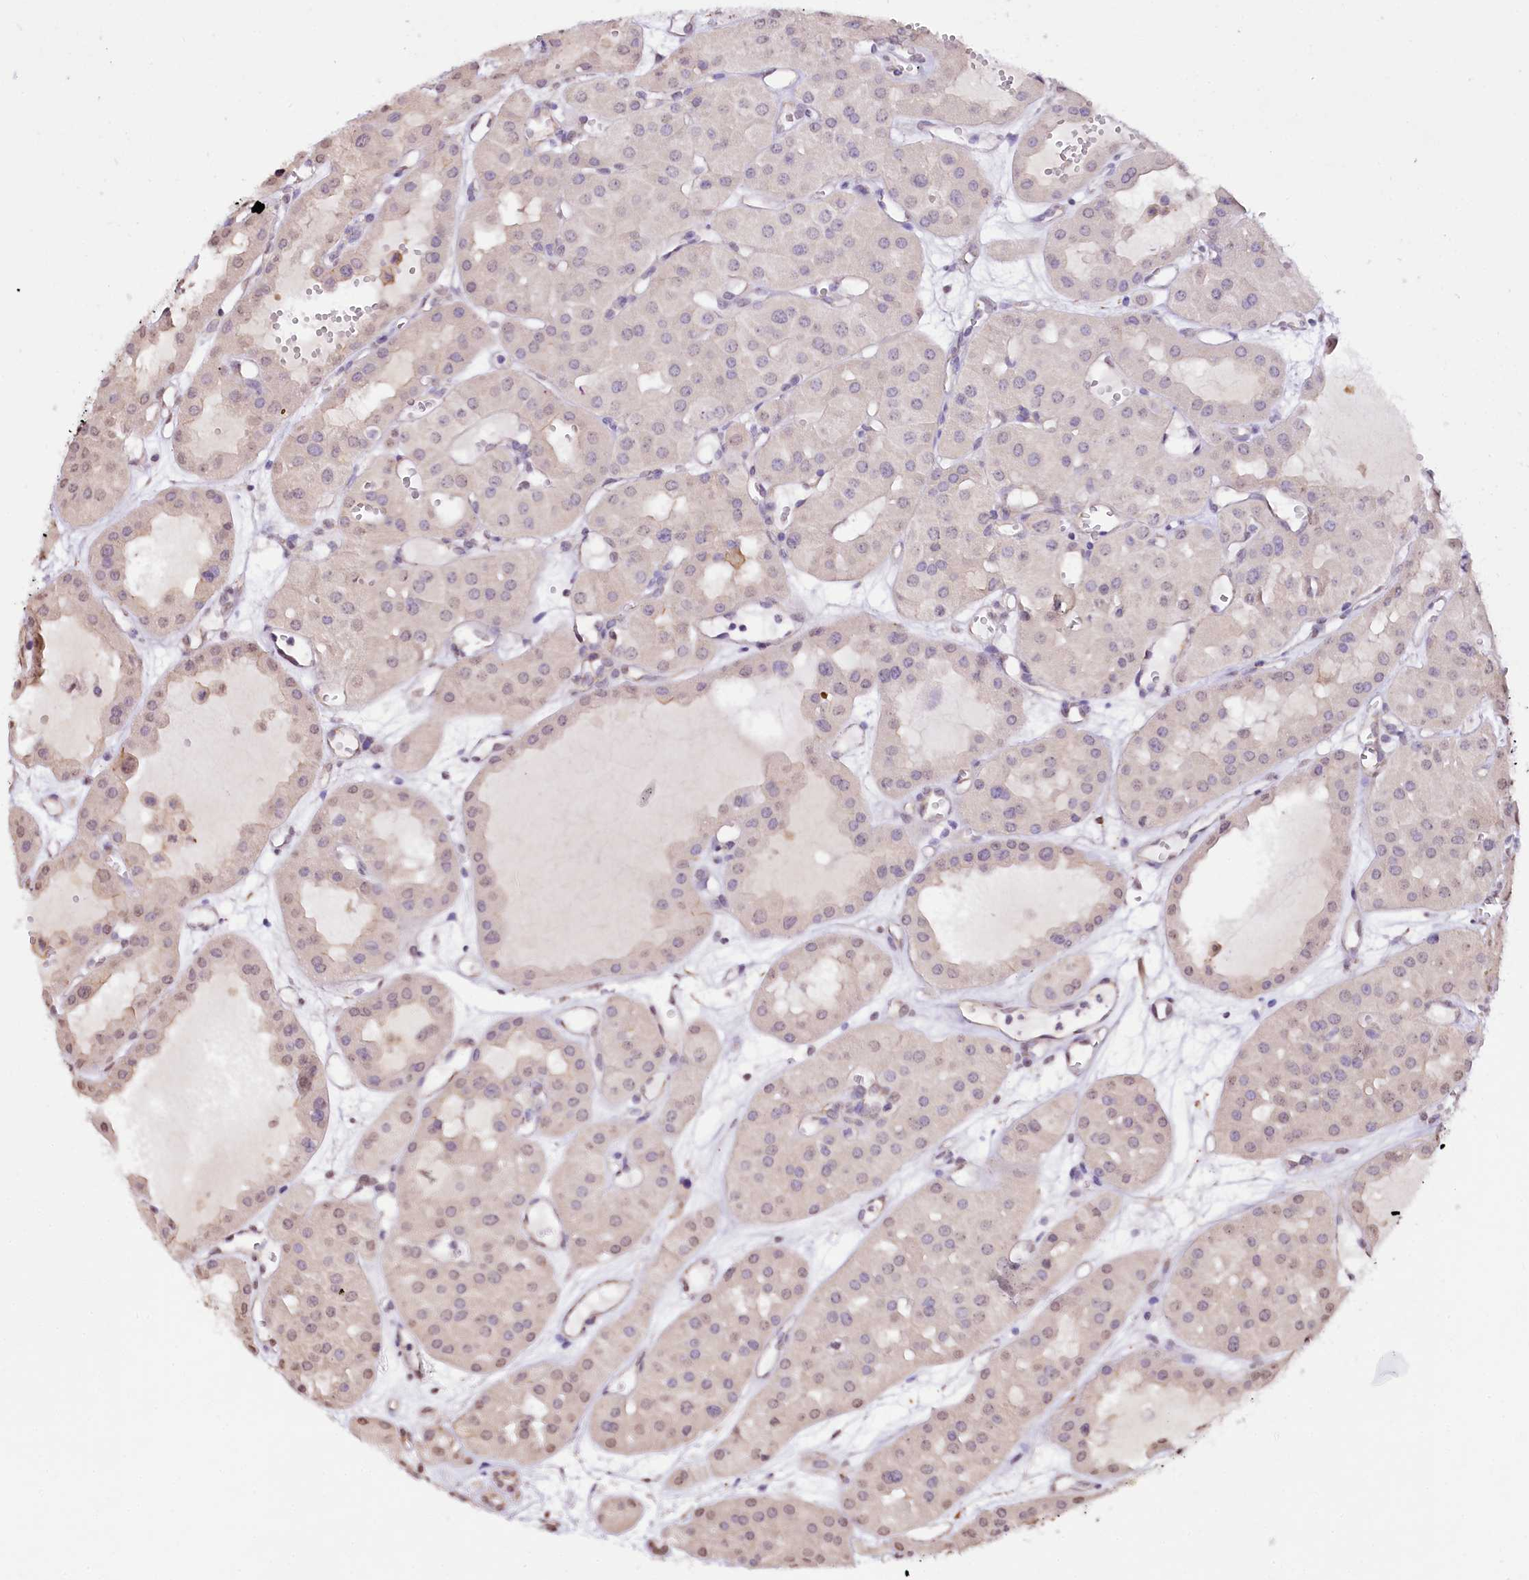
{"staining": {"intensity": "weak", "quantity": "<25%", "location": "nuclear"}, "tissue": "renal cancer", "cell_type": "Tumor cells", "image_type": "cancer", "snomed": [{"axis": "morphology", "description": "Carcinoma, NOS"}, {"axis": "topography", "description": "Kidney"}], "caption": "Carcinoma (renal) was stained to show a protein in brown. There is no significant staining in tumor cells.", "gene": "ST7", "patient": {"sex": "female", "age": 75}}